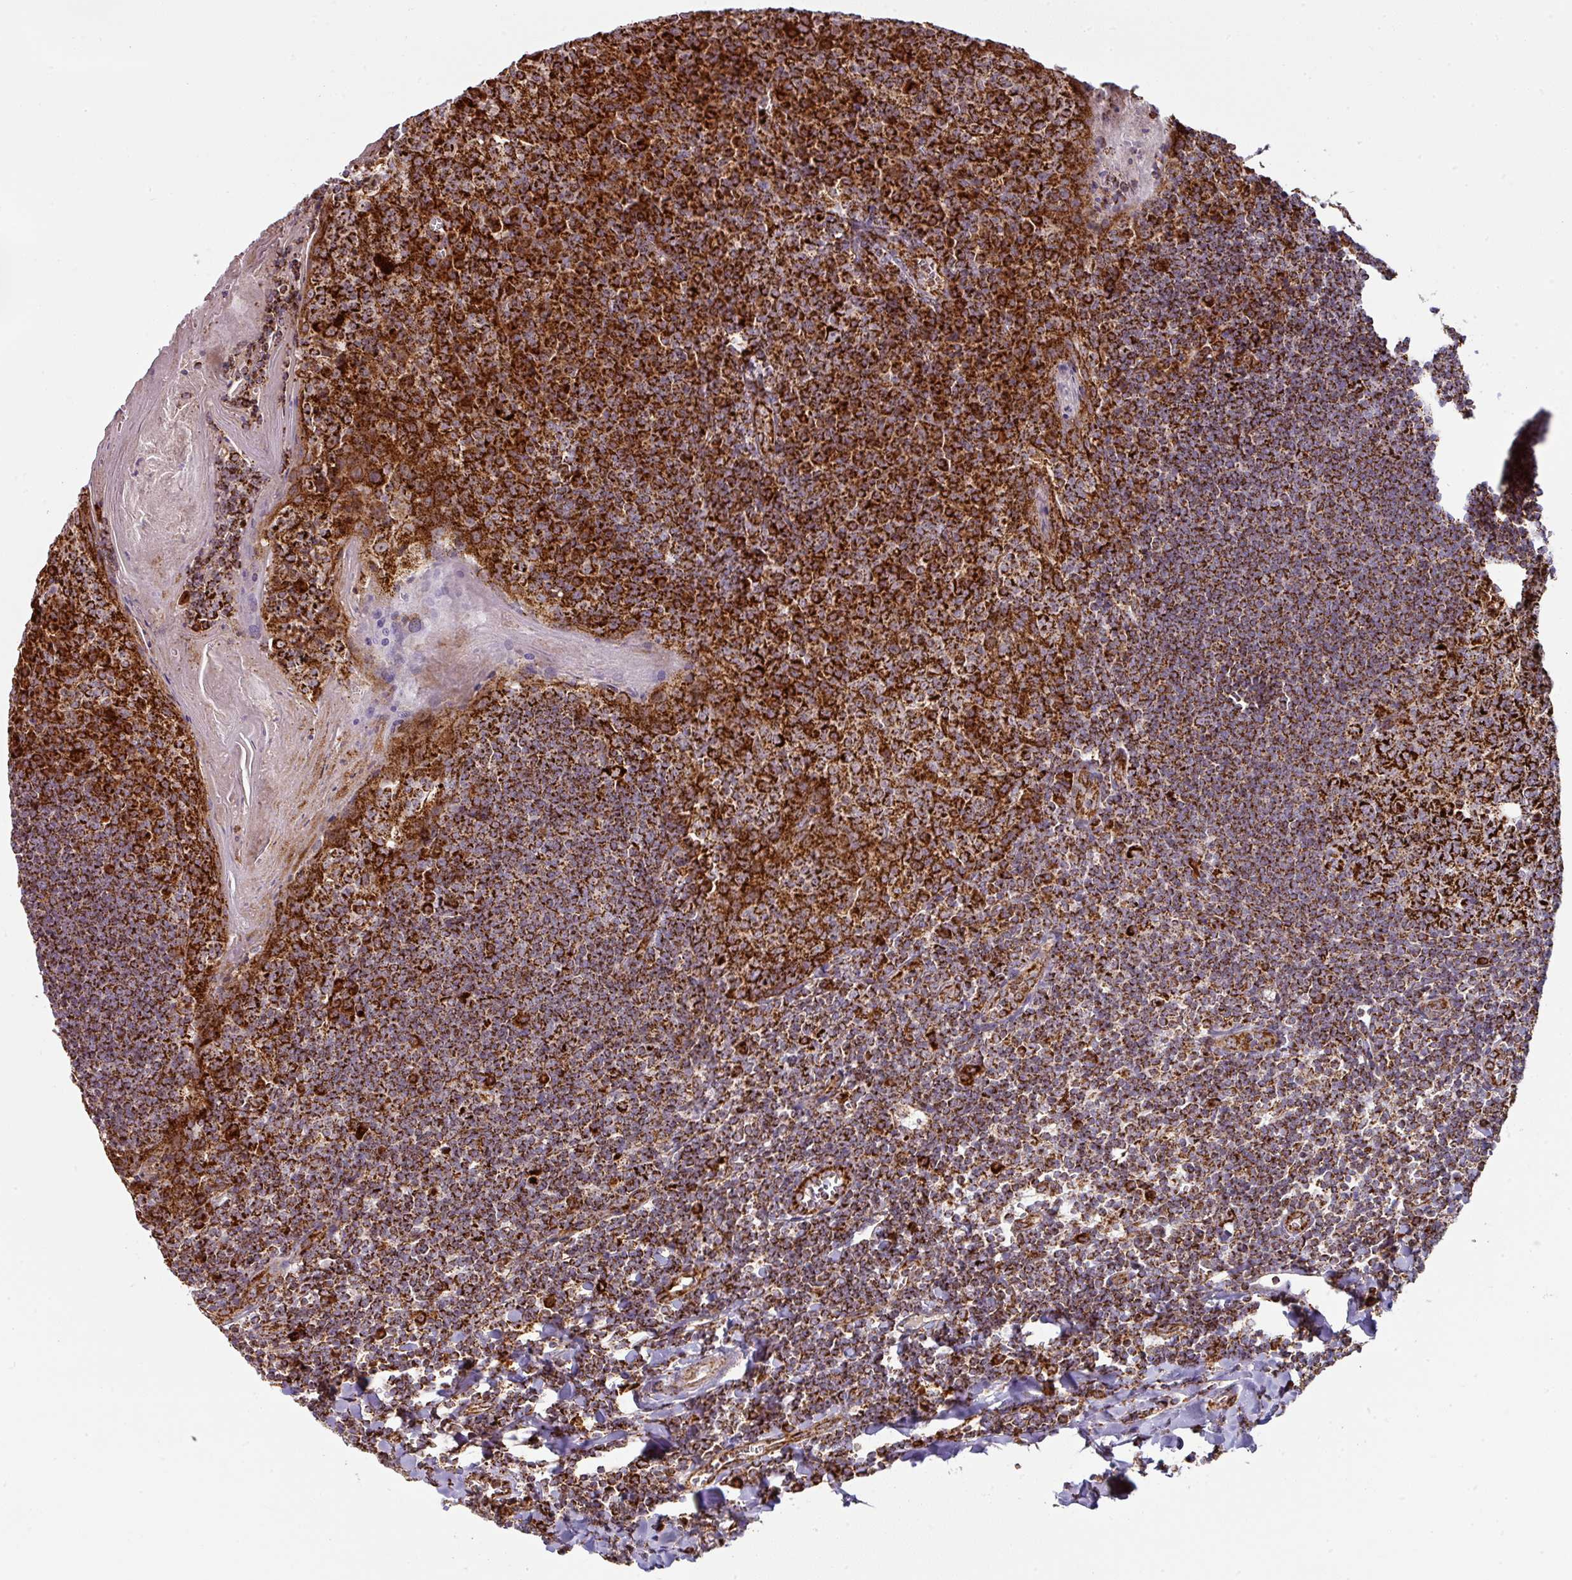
{"staining": {"intensity": "strong", "quantity": ">75%", "location": "cytoplasmic/membranous"}, "tissue": "tonsil", "cell_type": "Germinal center cells", "image_type": "normal", "snomed": [{"axis": "morphology", "description": "Normal tissue, NOS"}, {"axis": "topography", "description": "Tonsil"}], "caption": "Immunohistochemical staining of unremarkable human tonsil reveals strong cytoplasmic/membranous protein positivity in approximately >75% of germinal center cells.", "gene": "TRAP1", "patient": {"sex": "male", "age": 27}}